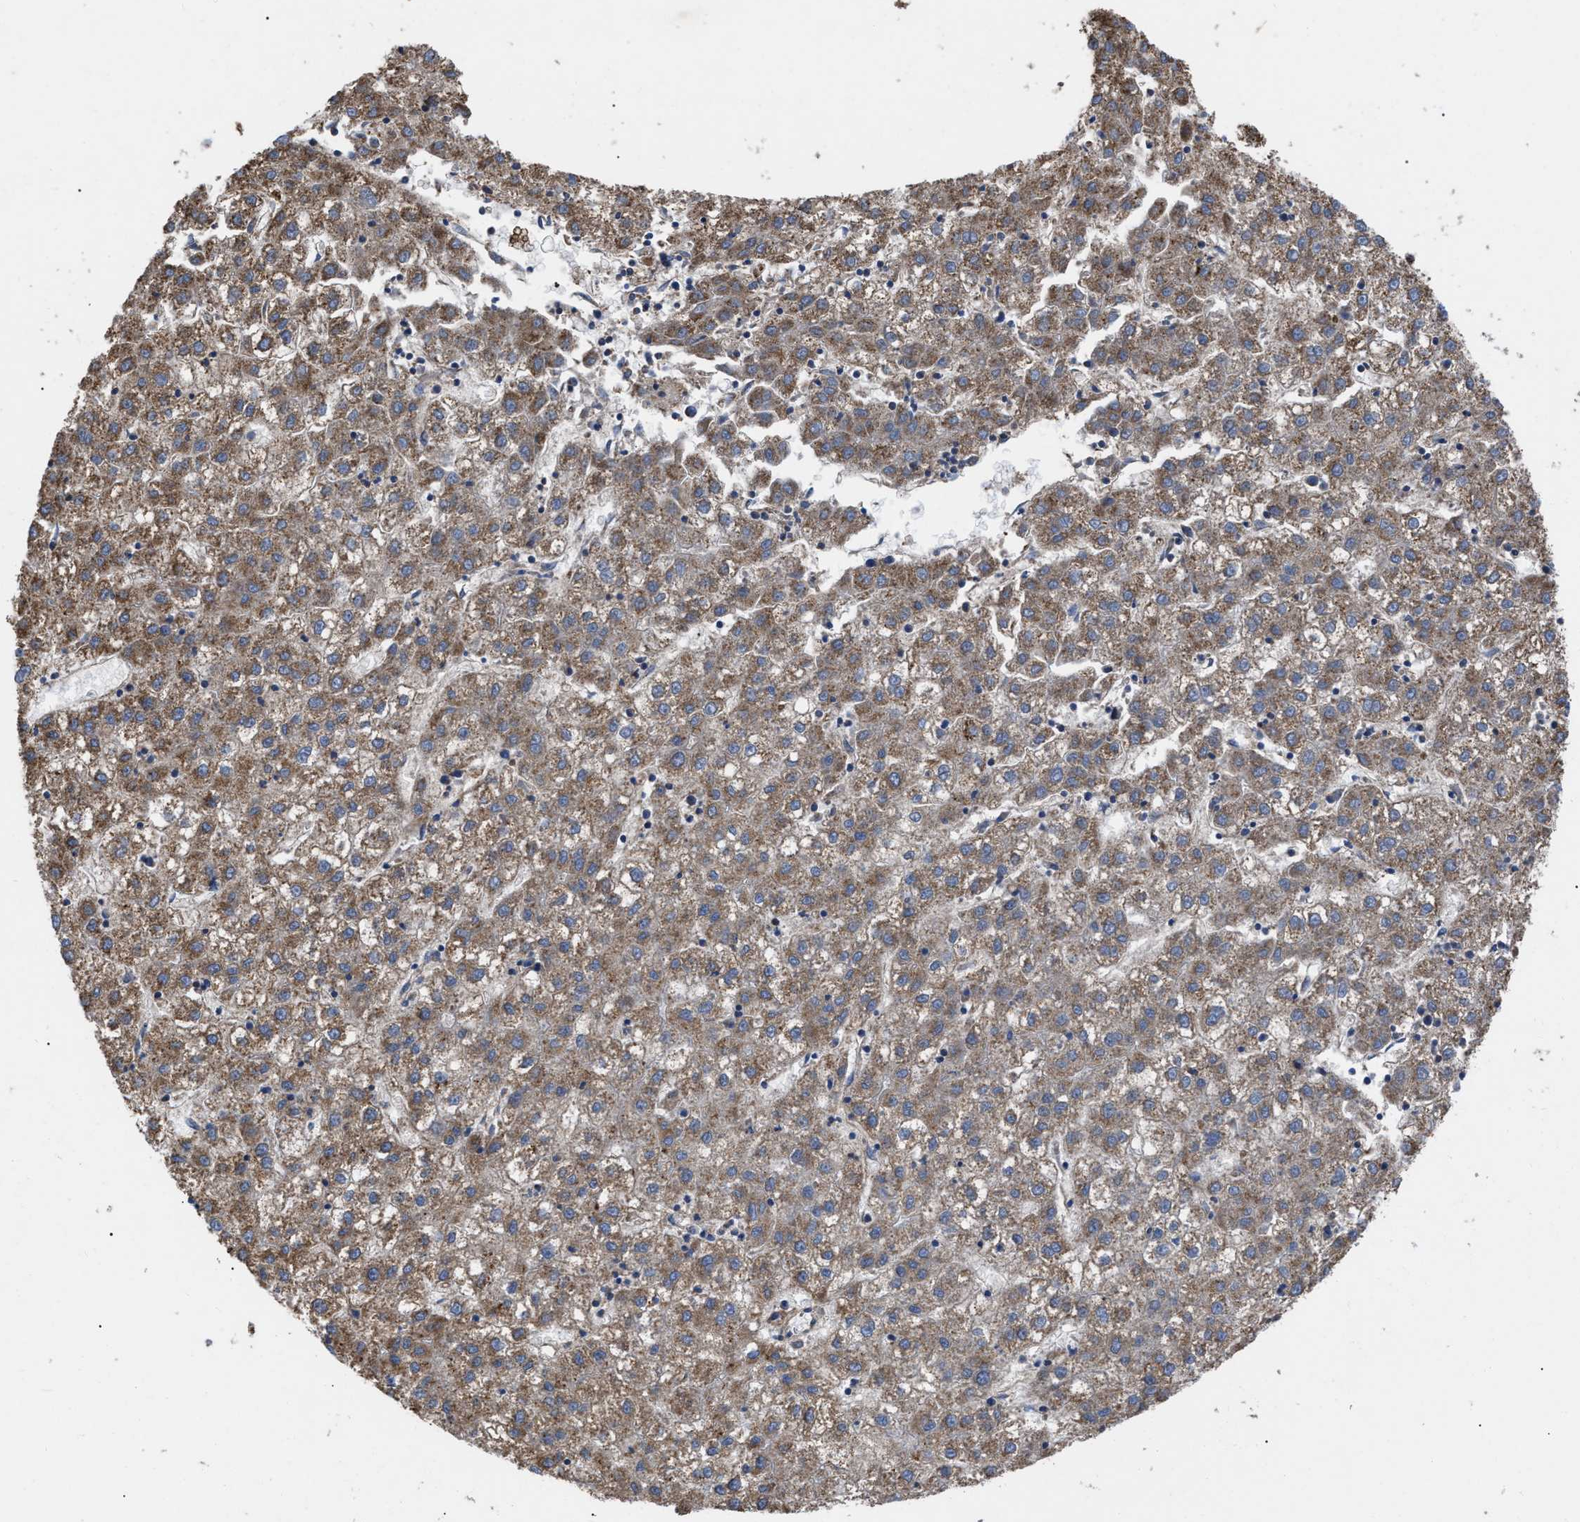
{"staining": {"intensity": "moderate", "quantity": ">75%", "location": "cytoplasmic/membranous"}, "tissue": "liver cancer", "cell_type": "Tumor cells", "image_type": "cancer", "snomed": [{"axis": "morphology", "description": "Carcinoma, Hepatocellular, NOS"}, {"axis": "topography", "description": "Liver"}], "caption": "High-magnification brightfield microscopy of liver cancer stained with DAB (3,3'-diaminobenzidine) (brown) and counterstained with hematoxylin (blue). tumor cells exhibit moderate cytoplasmic/membranous expression is seen in approximately>75% of cells.", "gene": "FAM171A2", "patient": {"sex": "male", "age": 72}}